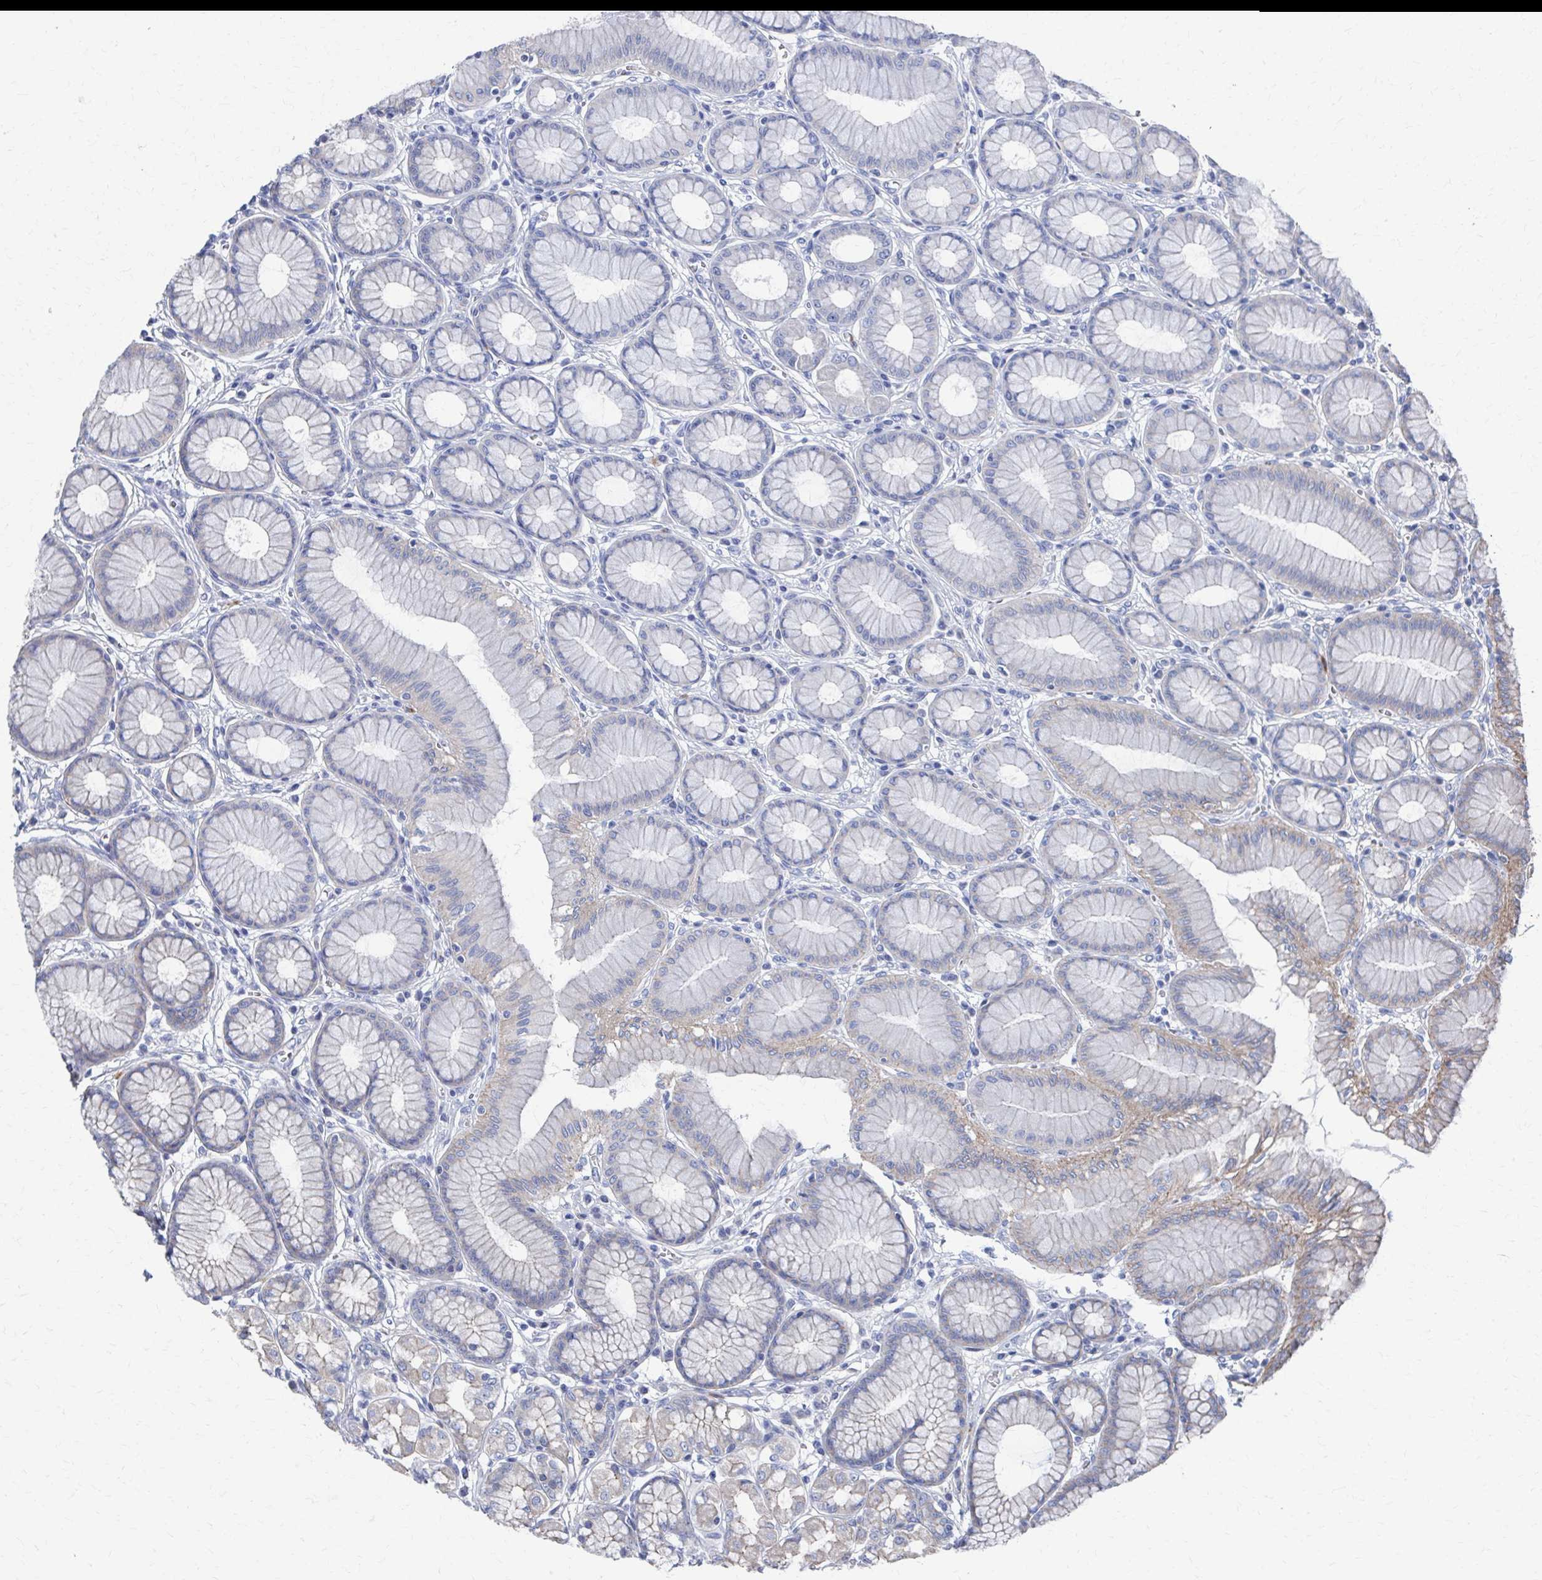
{"staining": {"intensity": "weak", "quantity": "<25%", "location": "cytoplasmic/membranous"}, "tissue": "stomach", "cell_type": "Glandular cells", "image_type": "normal", "snomed": [{"axis": "morphology", "description": "Normal tissue, NOS"}, {"axis": "topography", "description": "Stomach"}, {"axis": "topography", "description": "Stomach, lower"}], "caption": "The micrograph demonstrates no staining of glandular cells in unremarkable stomach. Brightfield microscopy of IHC stained with DAB (3,3'-diaminobenzidine) (brown) and hematoxylin (blue), captured at high magnification.", "gene": "PLEKHG7", "patient": {"sex": "male", "age": 76}}